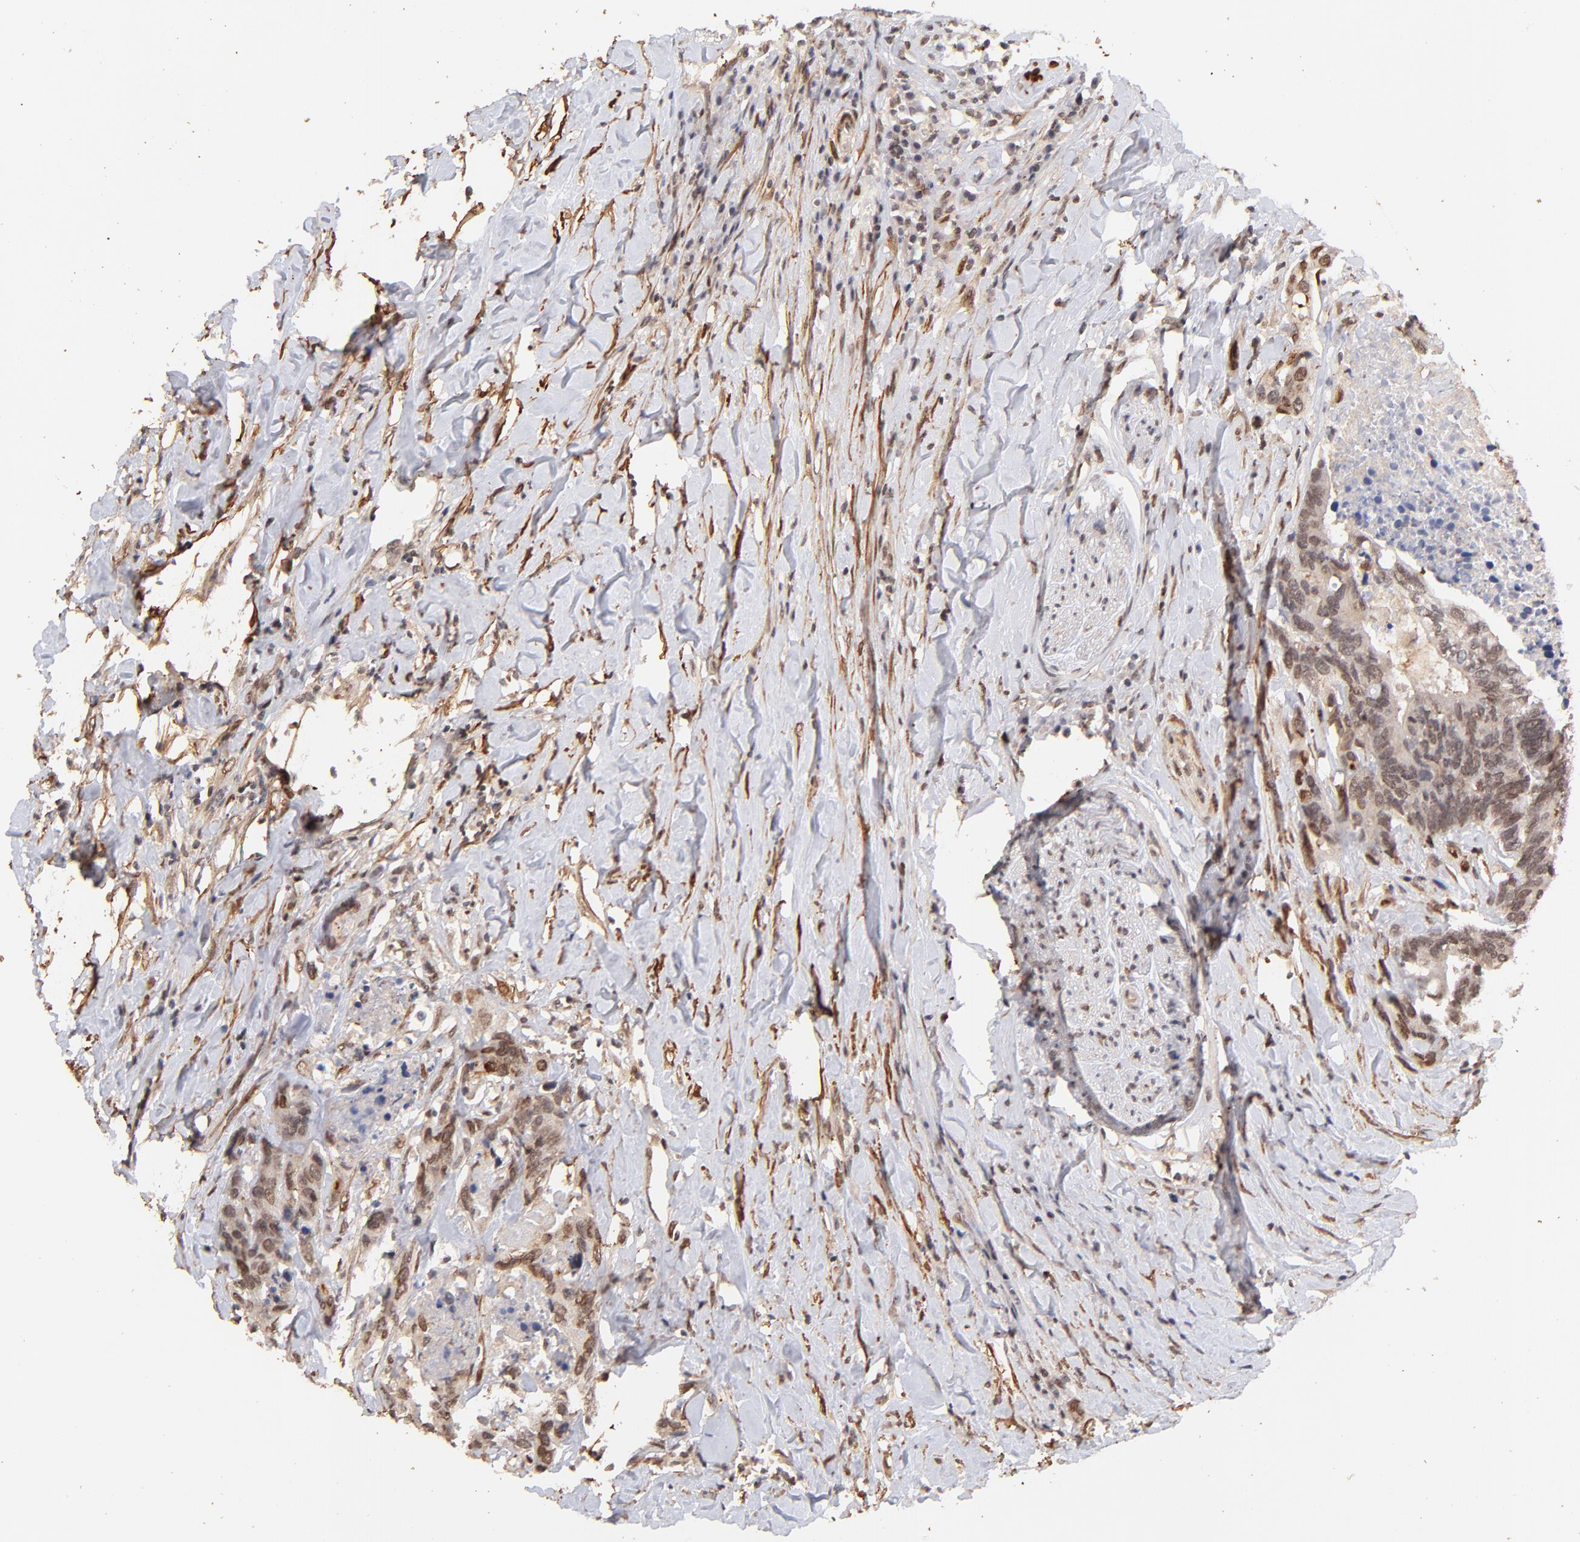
{"staining": {"intensity": "moderate", "quantity": "25%-75%", "location": "nuclear"}, "tissue": "colorectal cancer", "cell_type": "Tumor cells", "image_type": "cancer", "snomed": [{"axis": "morphology", "description": "Adenocarcinoma, NOS"}, {"axis": "topography", "description": "Rectum"}], "caption": "Protein expression analysis of human colorectal cancer (adenocarcinoma) reveals moderate nuclear expression in approximately 25%-75% of tumor cells. The staining is performed using DAB (3,3'-diaminobenzidine) brown chromogen to label protein expression. The nuclei are counter-stained blue using hematoxylin.", "gene": "ZFP92", "patient": {"sex": "male", "age": 55}}